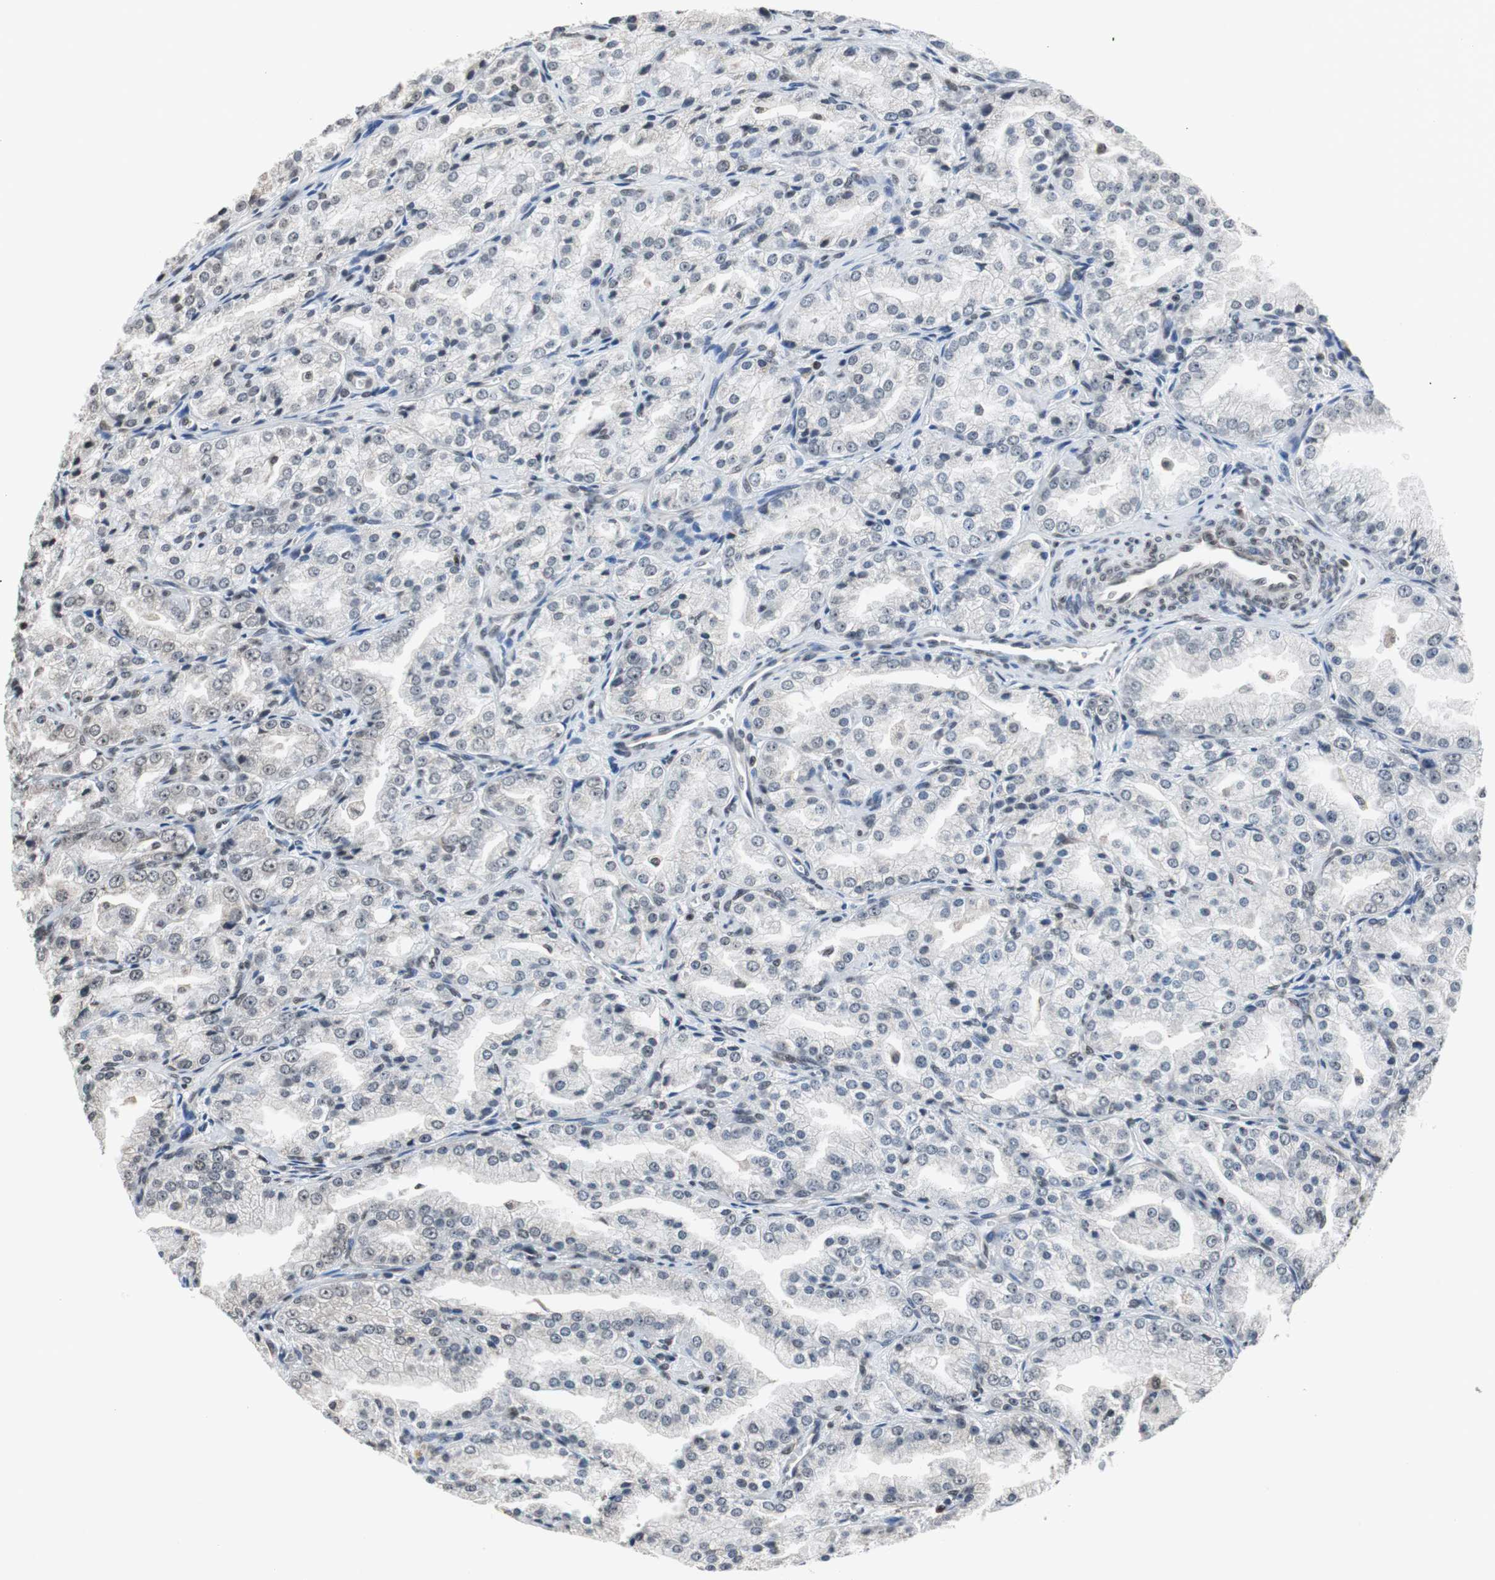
{"staining": {"intensity": "negative", "quantity": "none", "location": "none"}, "tissue": "prostate cancer", "cell_type": "Tumor cells", "image_type": "cancer", "snomed": [{"axis": "morphology", "description": "Adenocarcinoma, High grade"}, {"axis": "topography", "description": "Prostate"}], "caption": "A high-resolution micrograph shows immunohistochemistry staining of prostate cancer, which reveals no significant positivity in tumor cells.", "gene": "REST", "patient": {"sex": "male", "age": 61}}